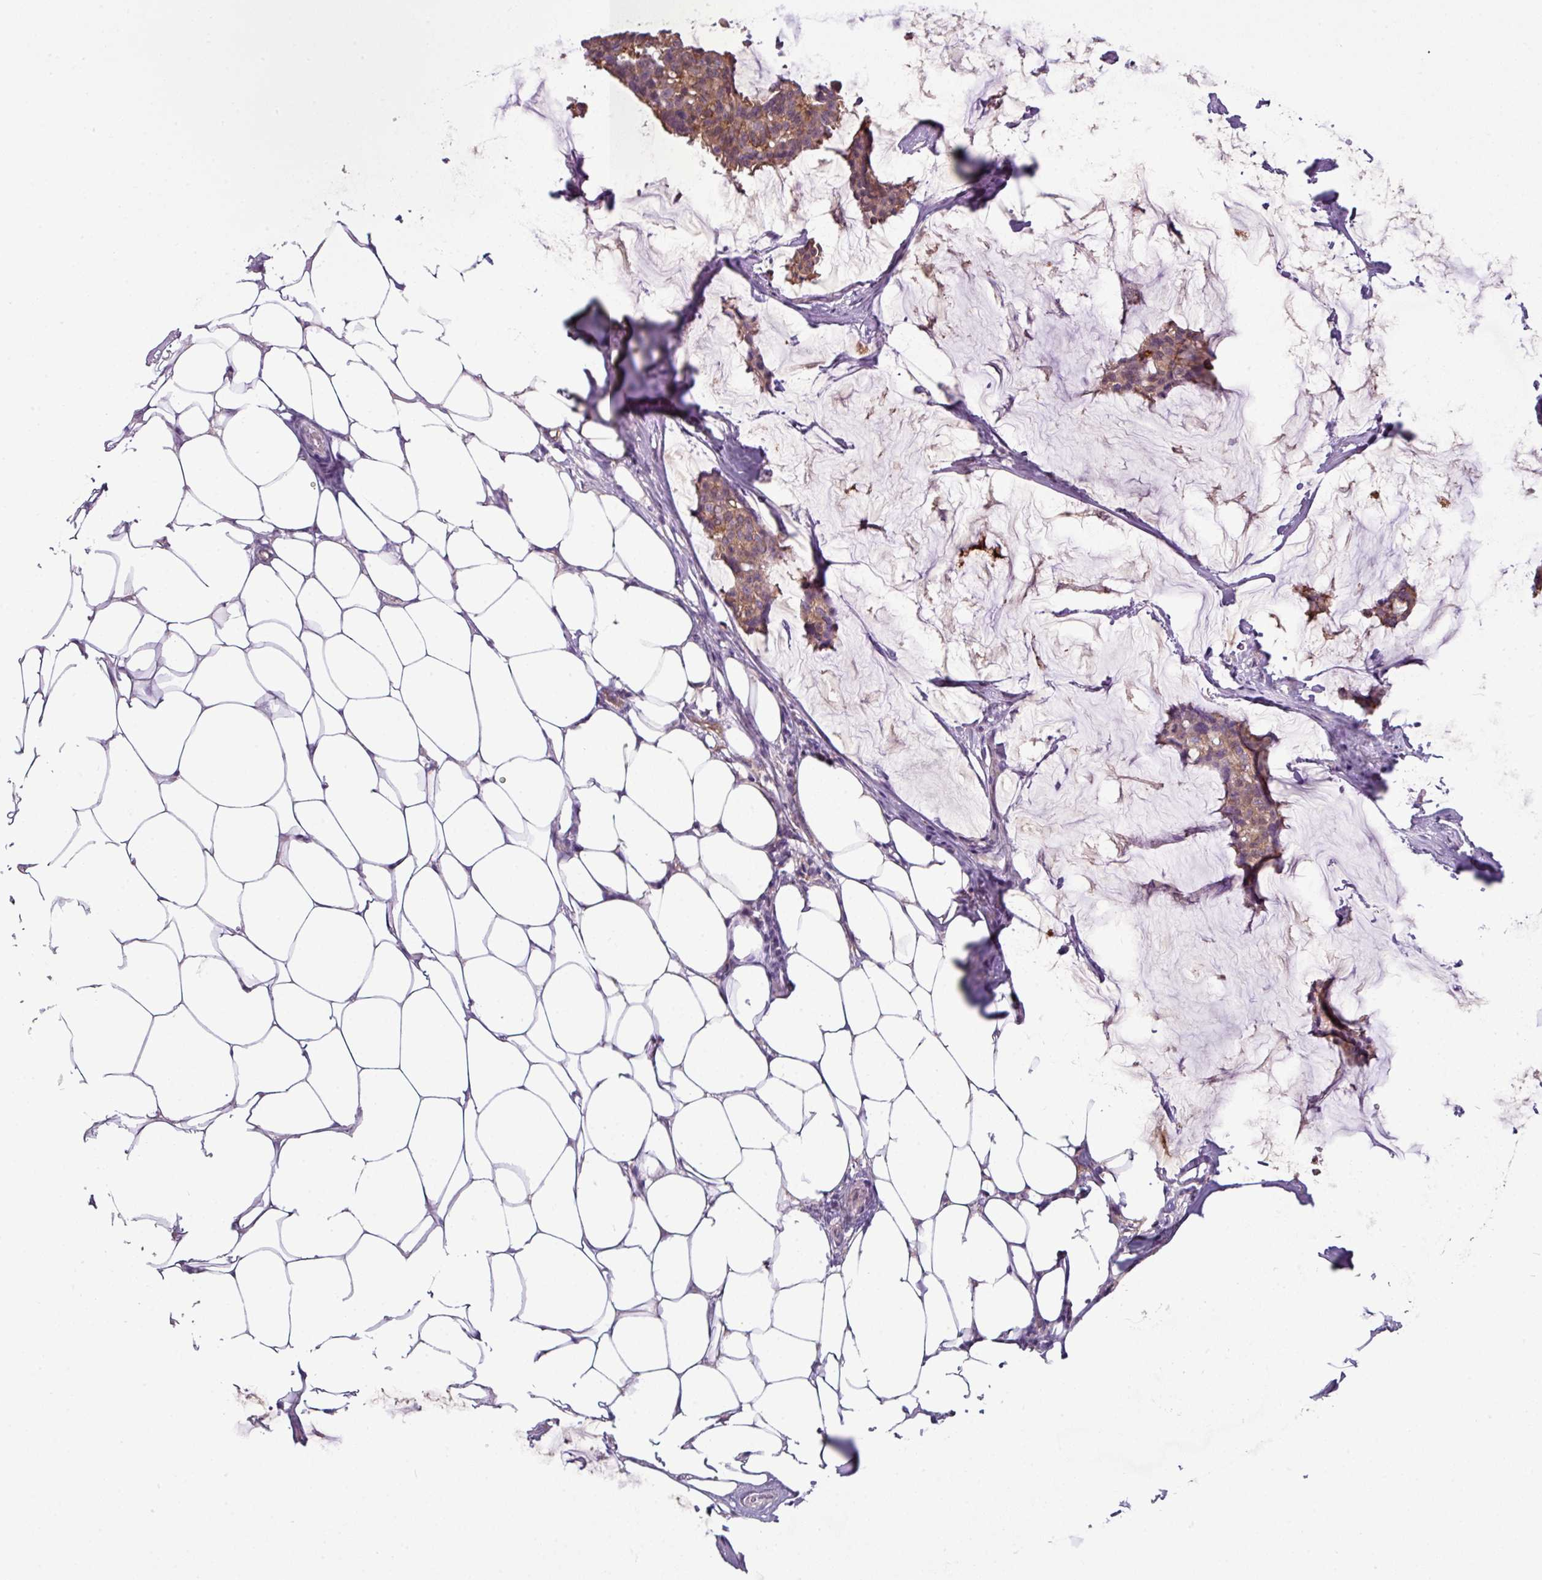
{"staining": {"intensity": "moderate", "quantity": ">75%", "location": "cytoplasmic/membranous"}, "tissue": "breast cancer", "cell_type": "Tumor cells", "image_type": "cancer", "snomed": [{"axis": "morphology", "description": "Duct carcinoma"}, {"axis": "topography", "description": "Breast"}], "caption": "Human breast cancer stained with a brown dye displays moderate cytoplasmic/membranous positive positivity in approximately >75% of tumor cells.", "gene": "TMEM178B", "patient": {"sex": "female", "age": 93}}